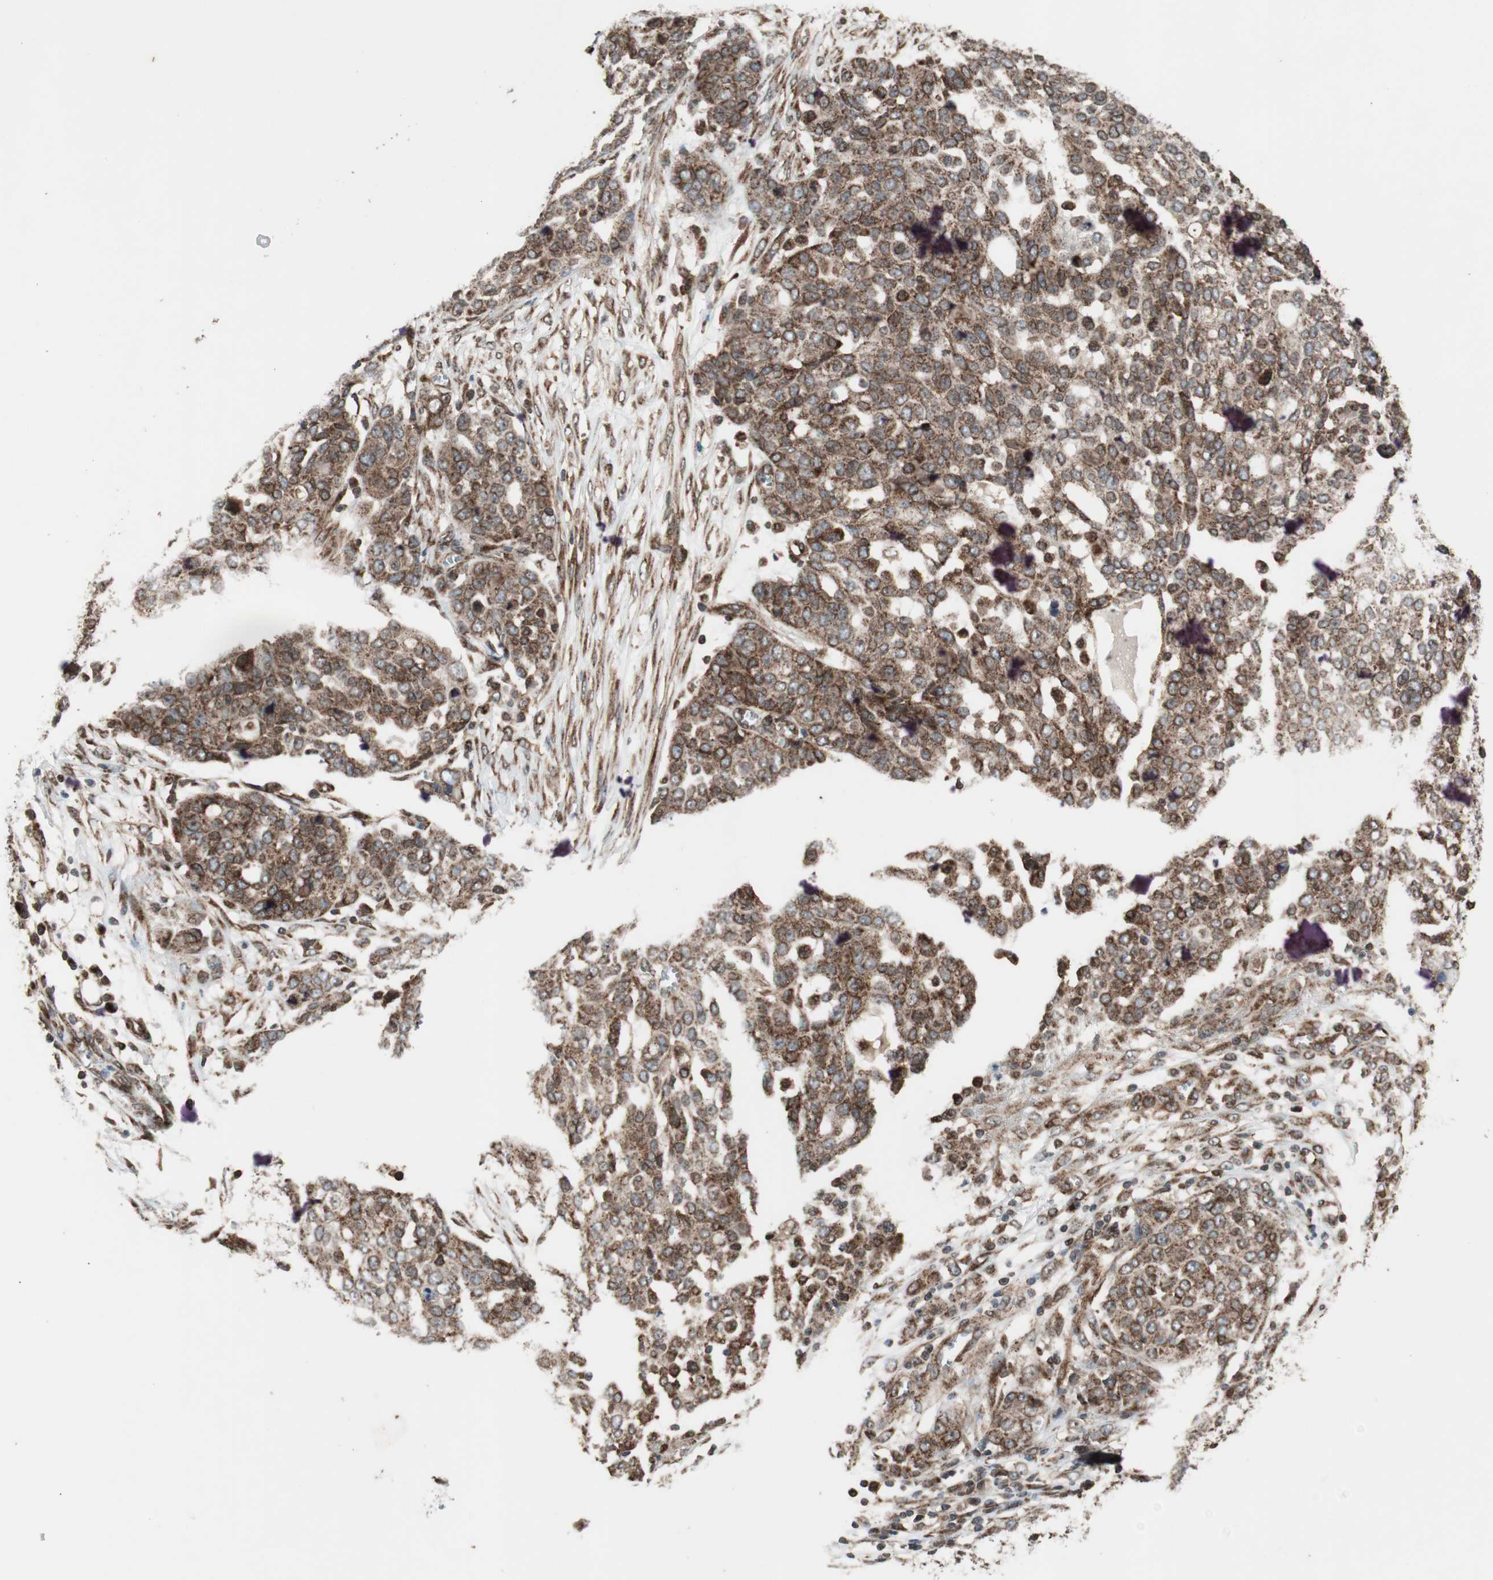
{"staining": {"intensity": "moderate", "quantity": ">75%", "location": "cytoplasmic/membranous,nuclear"}, "tissue": "ovarian cancer", "cell_type": "Tumor cells", "image_type": "cancer", "snomed": [{"axis": "morphology", "description": "Cystadenocarcinoma, serous, NOS"}, {"axis": "topography", "description": "Soft tissue"}, {"axis": "topography", "description": "Ovary"}], "caption": "The micrograph displays a brown stain indicating the presence of a protein in the cytoplasmic/membranous and nuclear of tumor cells in serous cystadenocarcinoma (ovarian).", "gene": "NUP62", "patient": {"sex": "female", "age": 57}}